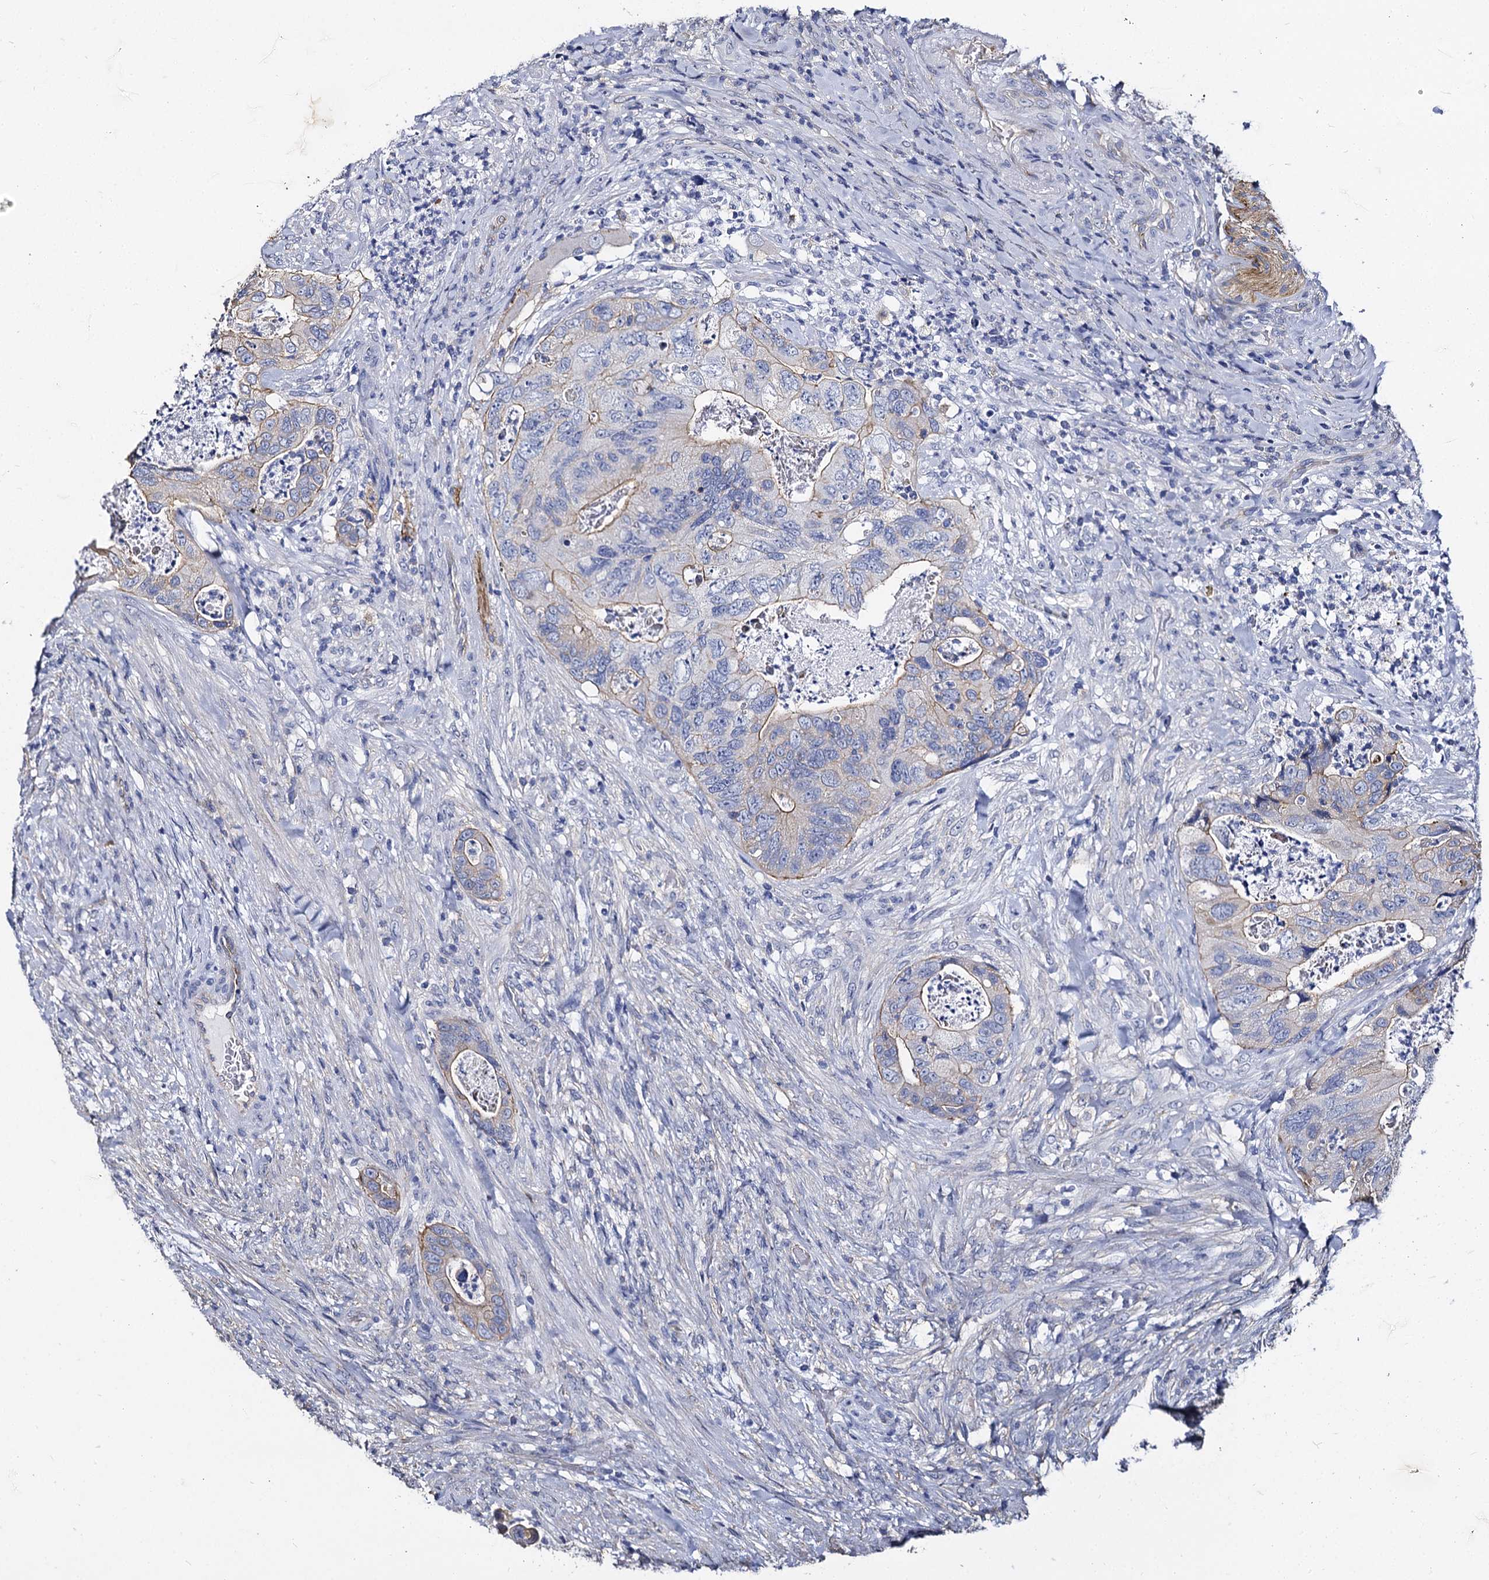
{"staining": {"intensity": "weak", "quantity": "25%-75%", "location": "cytoplasmic/membranous"}, "tissue": "colorectal cancer", "cell_type": "Tumor cells", "image_type": "cancer", "snomed": [{"axis": "morphology", "description": "Adenocarcinoma, NOS"}, {"axis": "topography", "description": "Rectum"}], "caption": "IHC (DAB) staining of adenocarcinoma (colorectal) shows weak cytoplasmic/membranous protein expression in about 25%-75% of tumor cells.", "gene": "CBFB", "patient": {"sex": "male", "age": 63}}